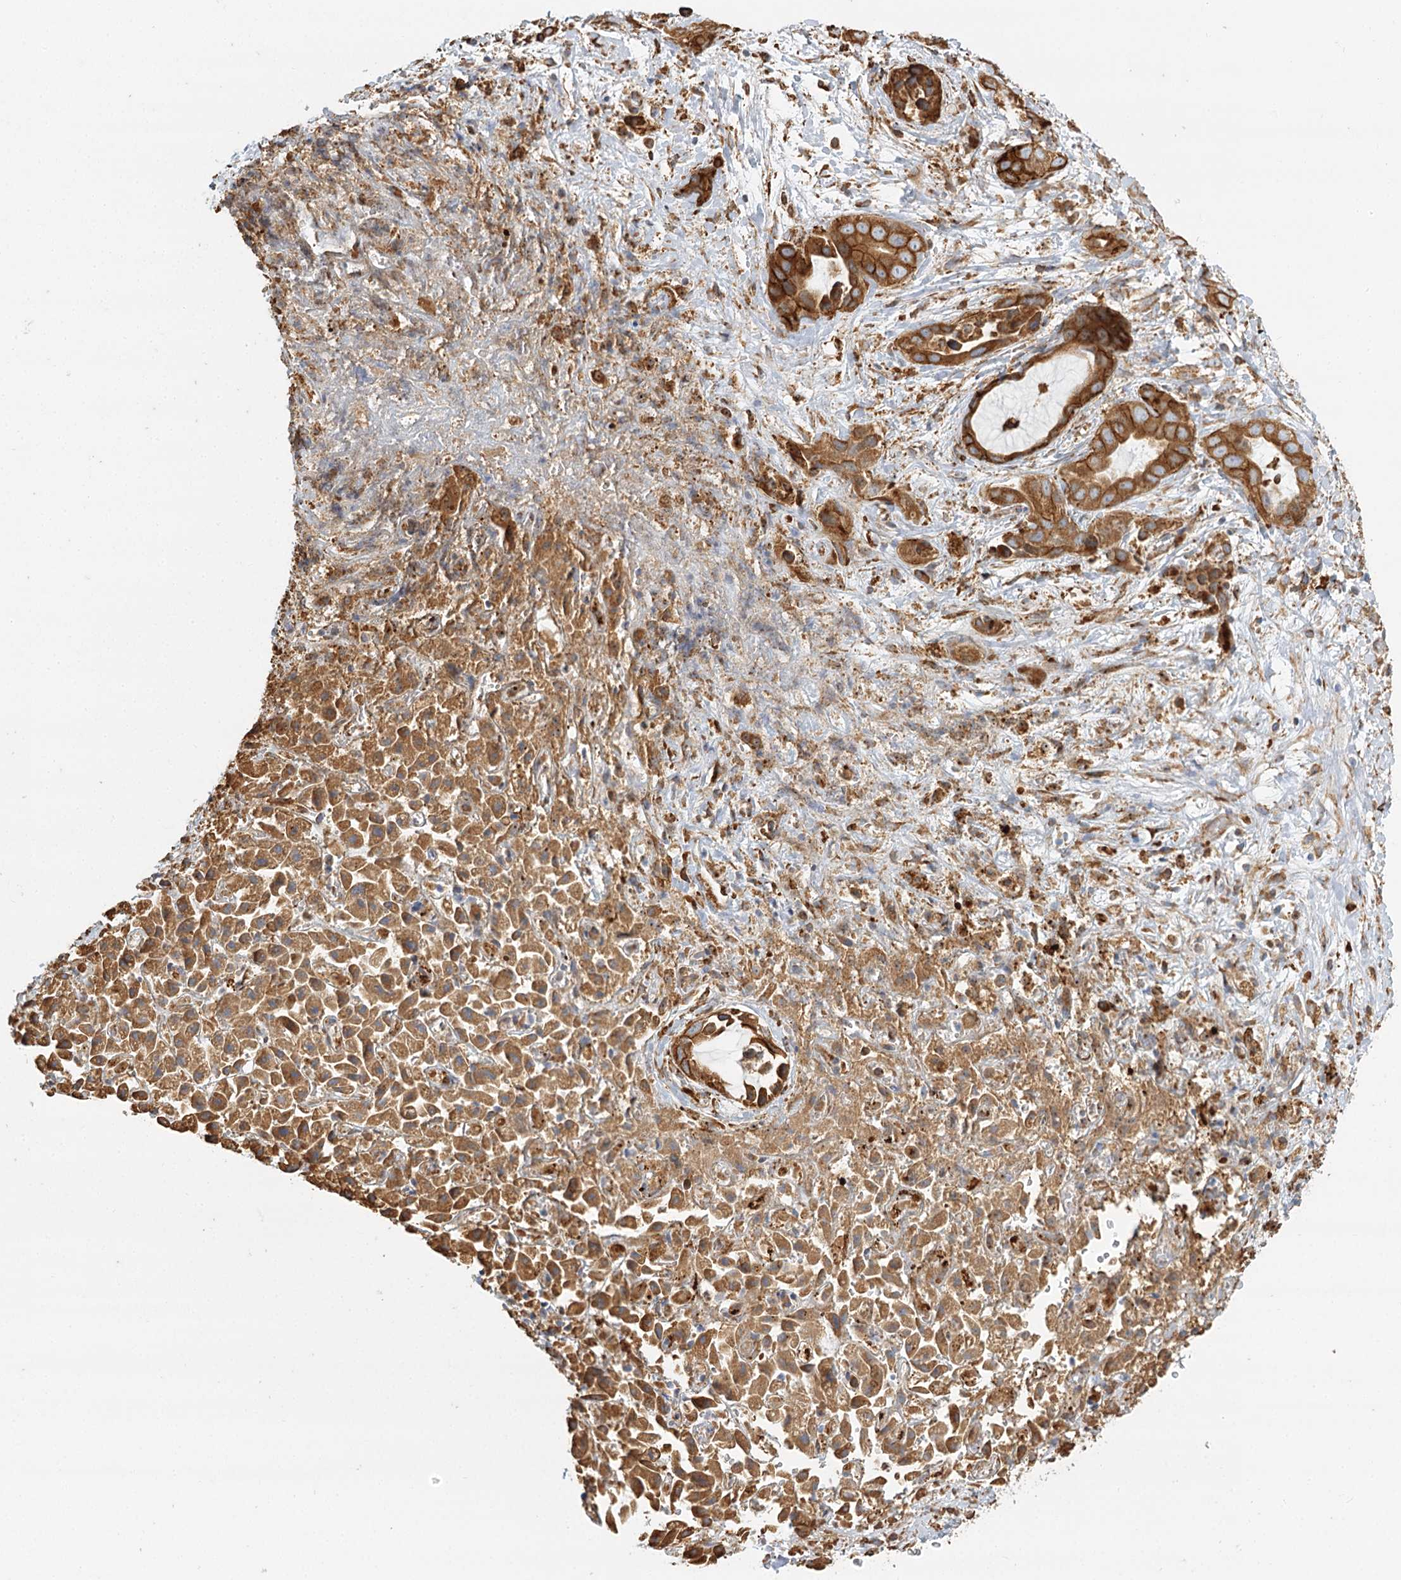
{"staining": {"intensity": "strong", "quantity": ">75%", "location": "cytoplasmic/membranous"}, "tissue": "liver cancer", "cell_type": "Tumor cells", "image_type": "cancer", "snomed": [{"axis": "morphology", "description": "Cholangiocarcinoma"}, {"axis": "topography", "description": "Liver"}], "caption": "The image displays staining of liver cancer, revealing strong cytoplasmic/membranous protein expression (brown color) within tumor cells.", "gene": "TAS1R1", "patient": {"sex": "female", "age": 52}}